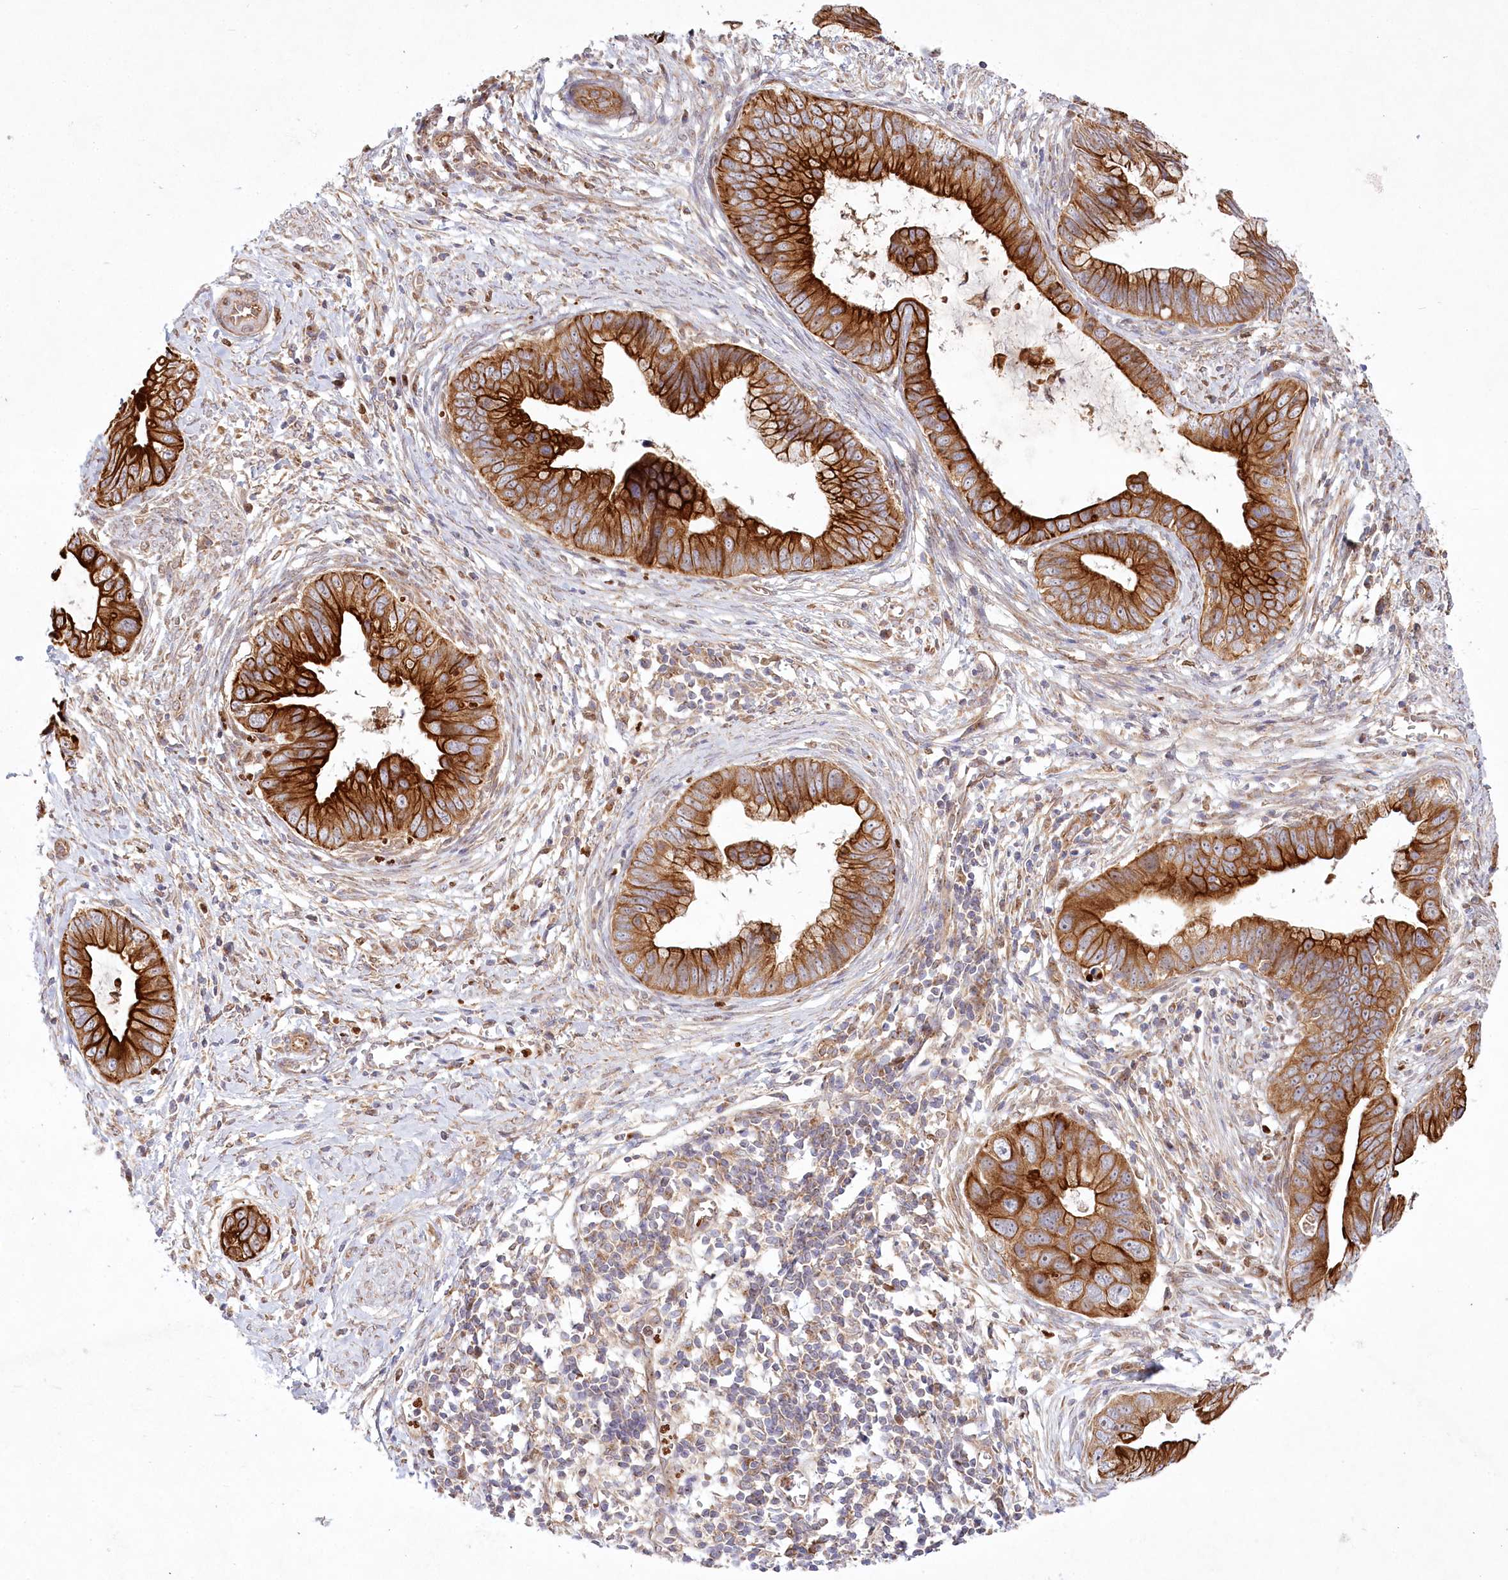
{"staining": {"intensity": "strong", "quantity": ">75%", "location": "cytoplasmic/membranous"}, "tissue": "cervical cancer", "cell_type": "Tumor cells", "image_type": "cancer", "snomed": [{"axis": "morphology", "description": "Adenocarcinoma, NOS"}, {"axis": "topography", "description": "Cervix"}], "caption": "Strong cytoplasmic/membranous expression is appreciated in about >75% of tumor cells in cervical adenocarcinoma.", "gene": "COMMD3", "patient": {"sex": "female", "age": 44}}